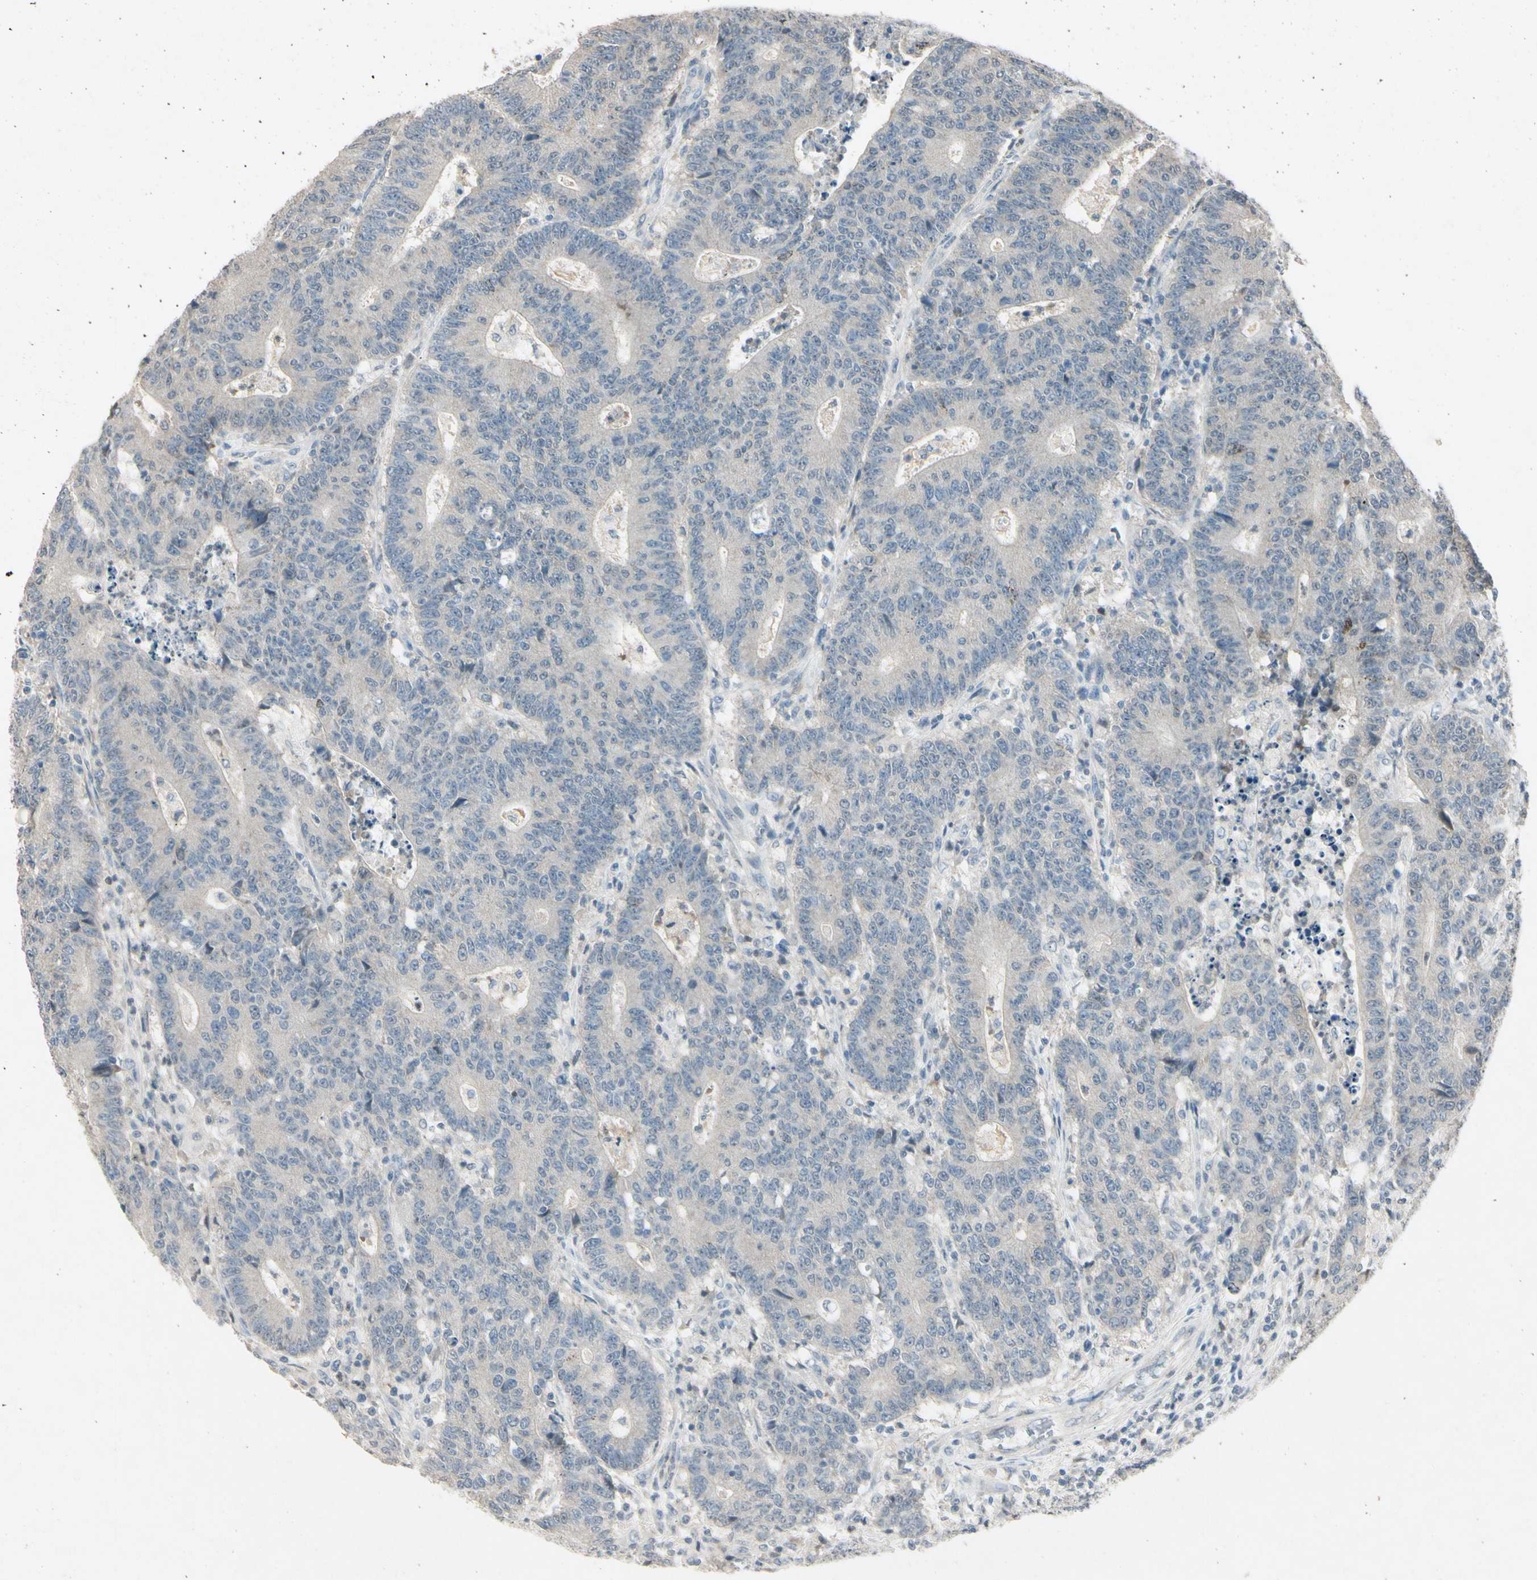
{"staining": {"intensity": "negative", "quantity": "none", "location": "none"}, "tissue": "colorectal cancer", "cell_type": "Tumor cells", "image_type": "cancer", "snomed": [{"axis": "morphology", "description": "Normal tissue, NOS"}, {"axis": "morphology", "description": "Adenocarcinoma, NOS"}, {"axis": "topography", "description": "Colon"}], "caption": "Tumor cells show no significant protein staining in colorectal adenocarcinoma.", "gene": "HSPA1B", "patient": {"sex": "female", "age": 75}}